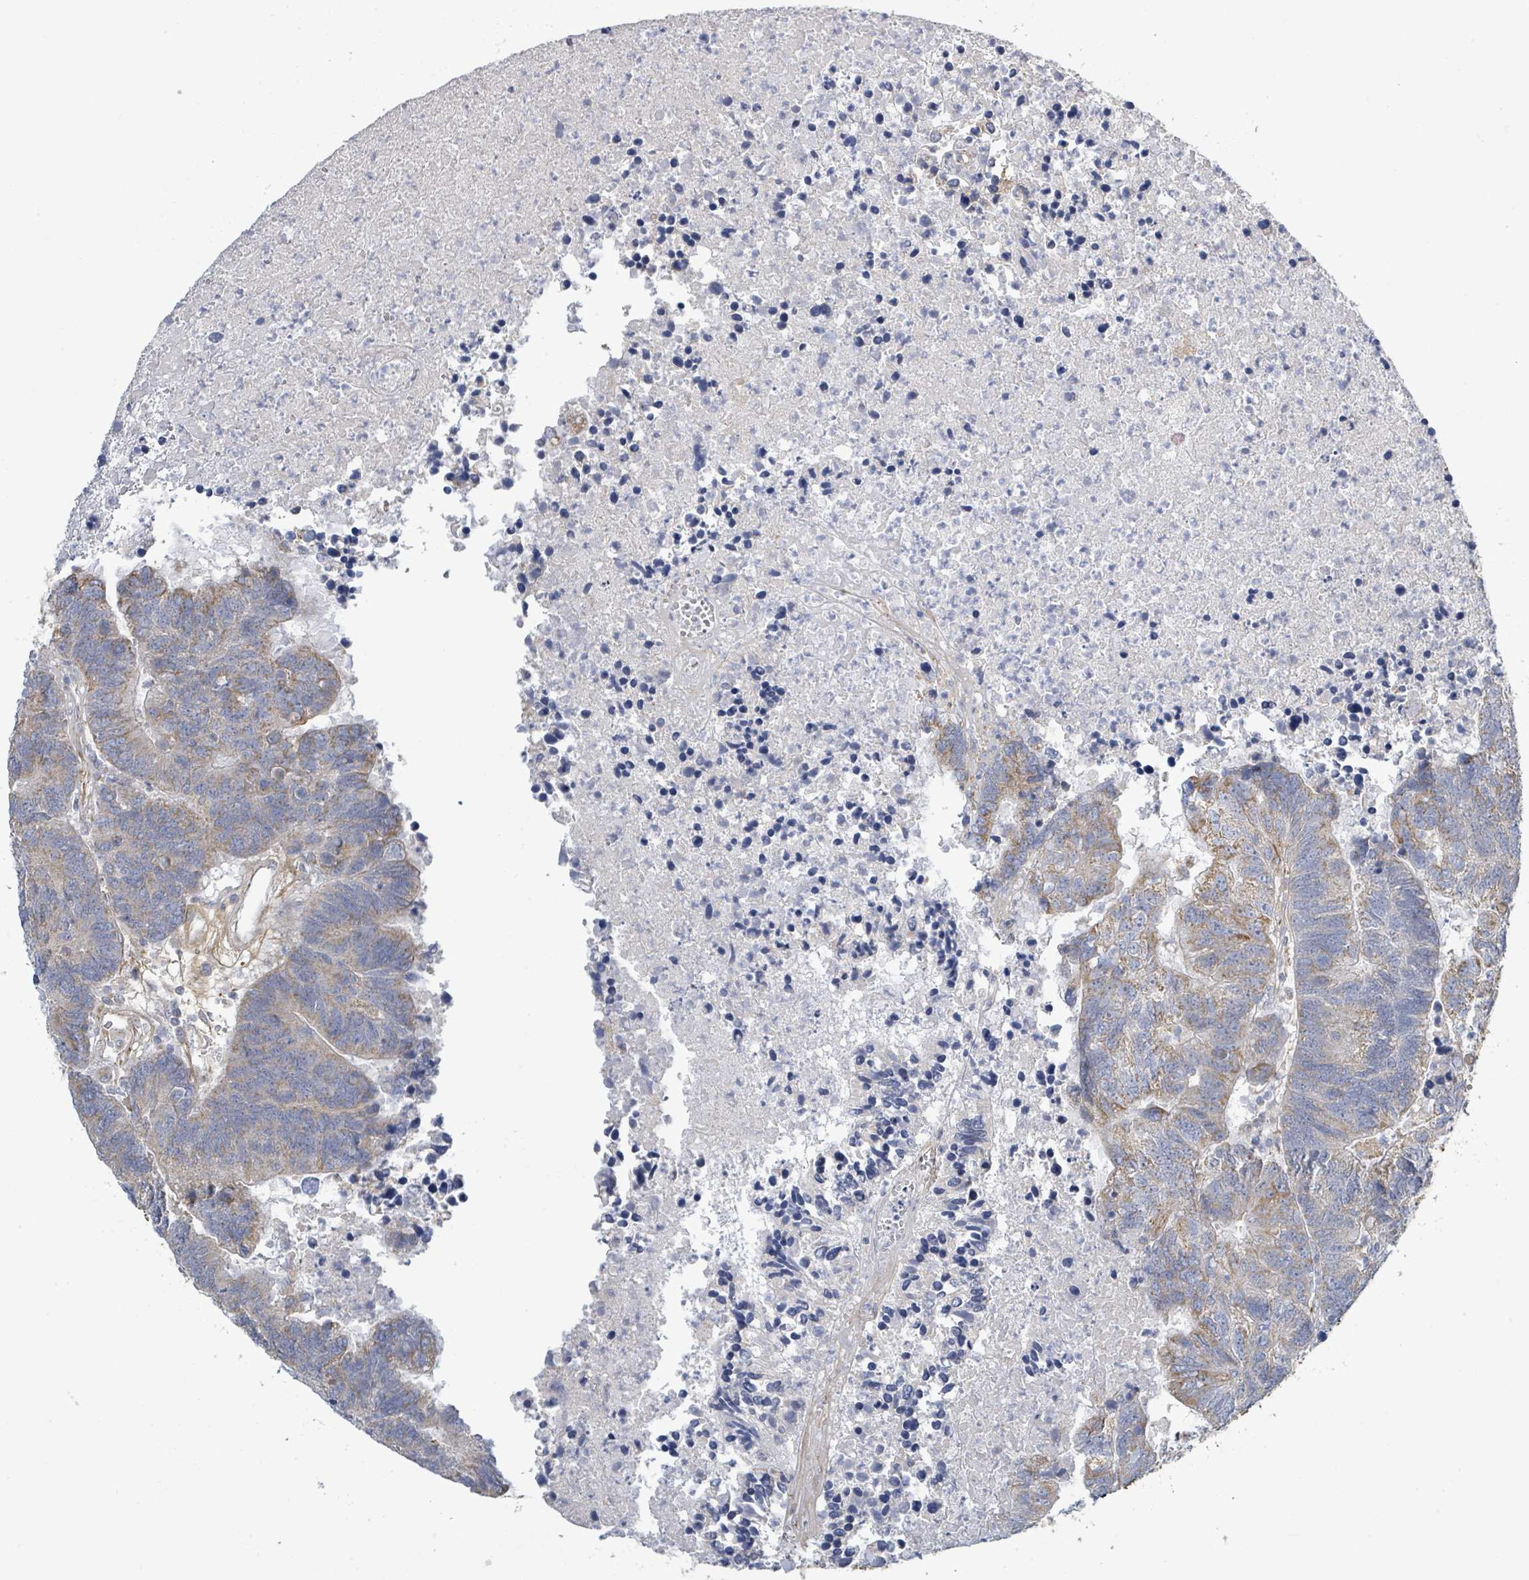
{"staining": {"intensity": "weak", "quantity": ">75%", "location": "cytoplasmic/membranous"}, "tissue": "colorectal cancer", "cell_type": "Tumor cells", "image_type": "cancer", "snomed": [{"axis": "morphology", "description": "Adenocarcinoma, NOS"}, {"axis": "topography", "description": "Colon"}], "caption": "DAB (3,3'-diaminobenzidine) immunohistochemical staining of adenocarcinoma (colorectal) exhibits weak cytoplasmic/membranous protein expression in approximately >75% of tumor cells.", "gene": "ALG12", "patient": {"sex": "female", "age": 48}}